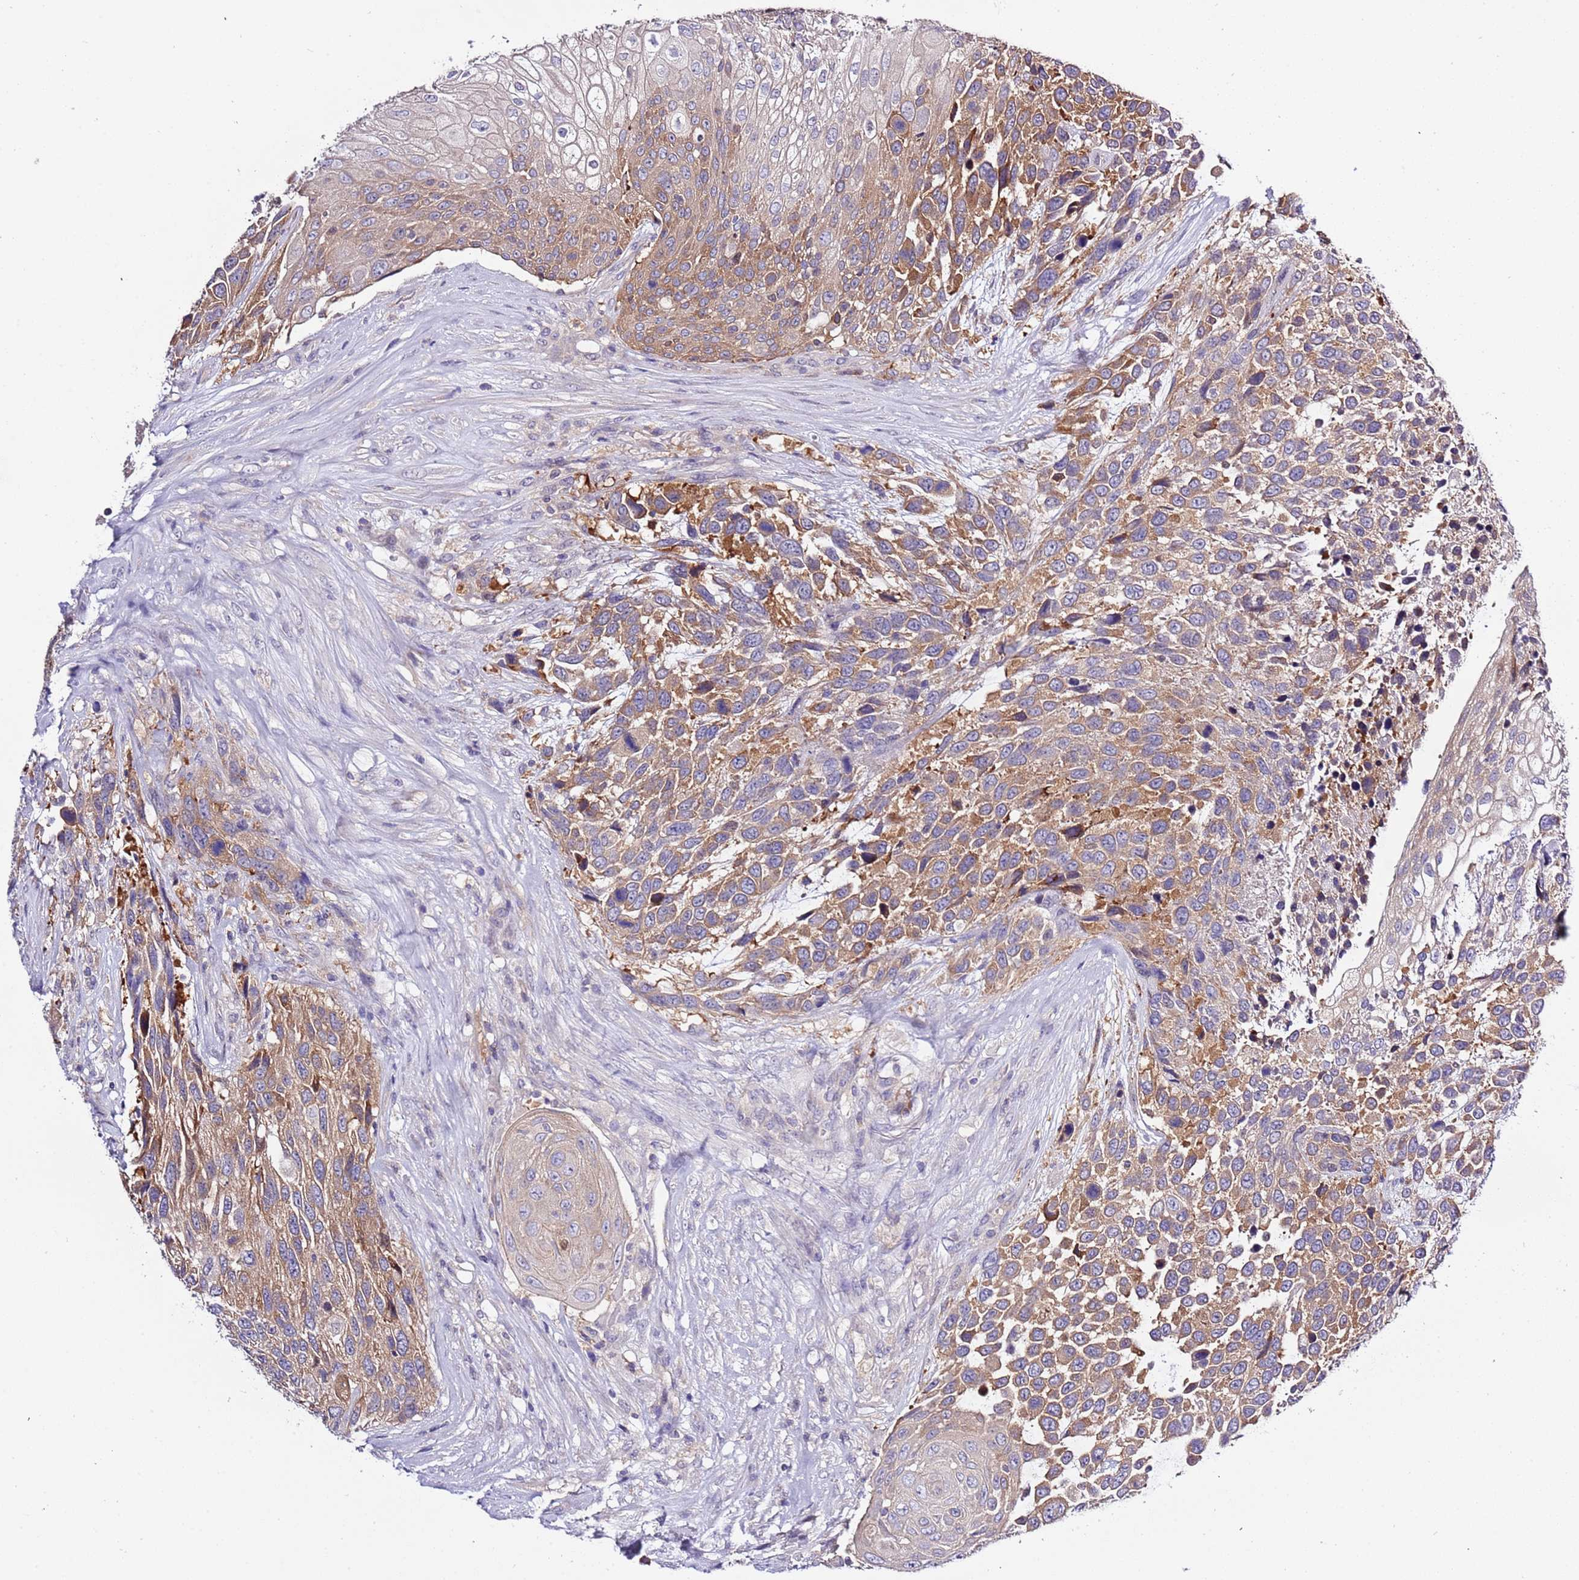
{"staining": {"intensity": "moderate", "quantity": ">75%", "location": "cytoplasmic/membranous"}, "tissue": "urothelial cancer", "cell_type": "Tumor cells", "image_type": "cancer", "snomed": [{"axis": "morphology", "description": "Urothelial carcinoma, High grade"}, {"axis": "topography", "description": "Urinary bladder"}], "caption": "Immunohistochemistry (IHC) photomicrograph of urothelial cancer stained for a protein (brown), which displays medium levels of moderate cytoplasmic/membranous staining in about >75% of tumor cells.", "gene": "STIP1", "patient": {"sex": "female", "age": 70}}